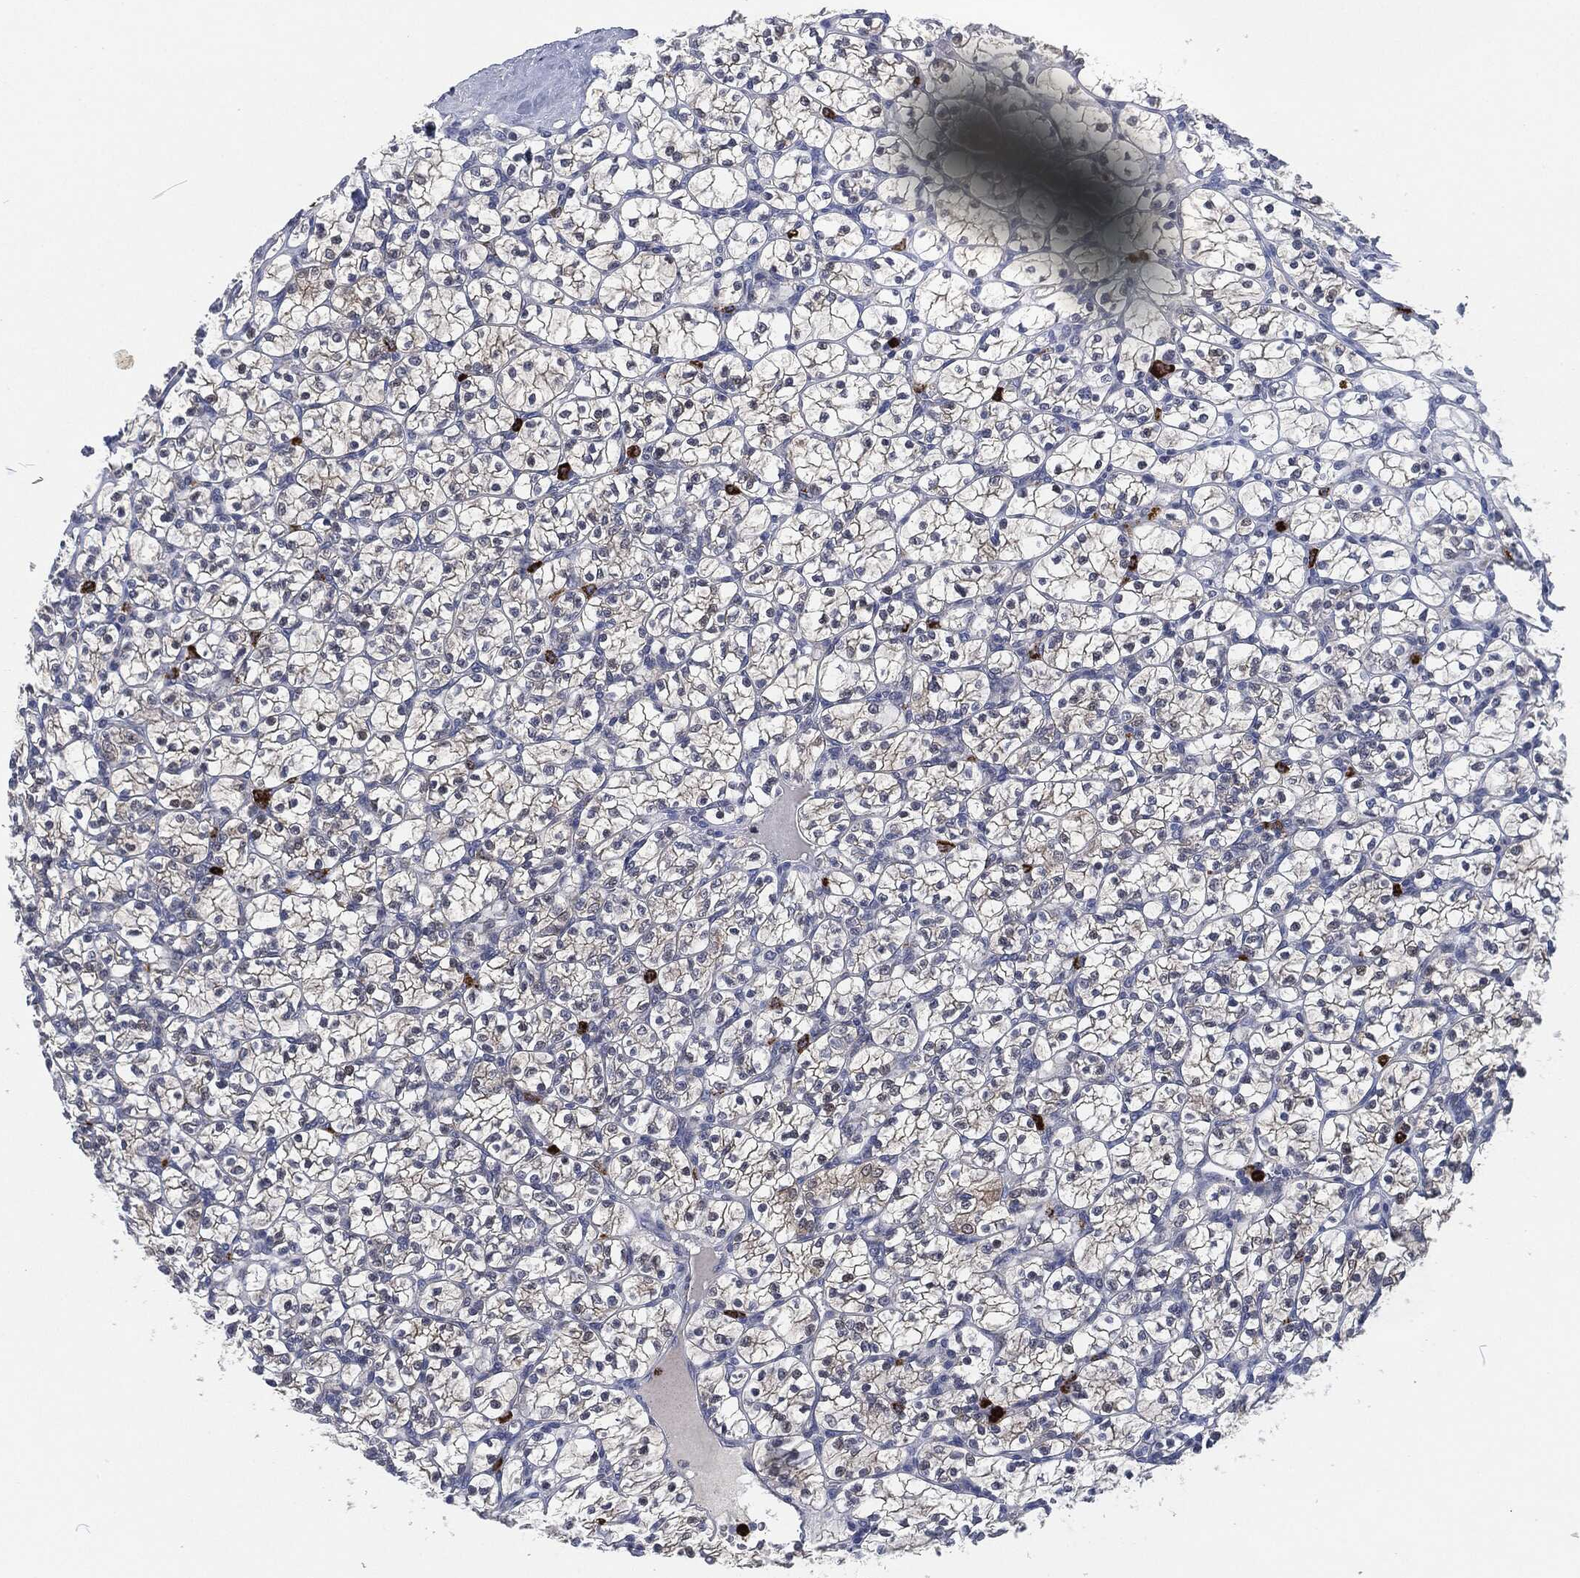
{"staining": {"intensity": "negative", "quantity": "none", "location": "none"}, "tissue": "renal cancer", "cell_type": "Tumor cells", "image_type": "cancer", "snomed": [{"axis": "morphology", "description": "Adenocarcinoma, NOS"}, {"axis": "topography", "description": "Kidney"}], "caption": "Protein analysis of renal cancer (adenocarcinoma) displays no significant positivity in tumor cells.", "gene": "MPO", "patient": {"sex": "female", "age": 89}}